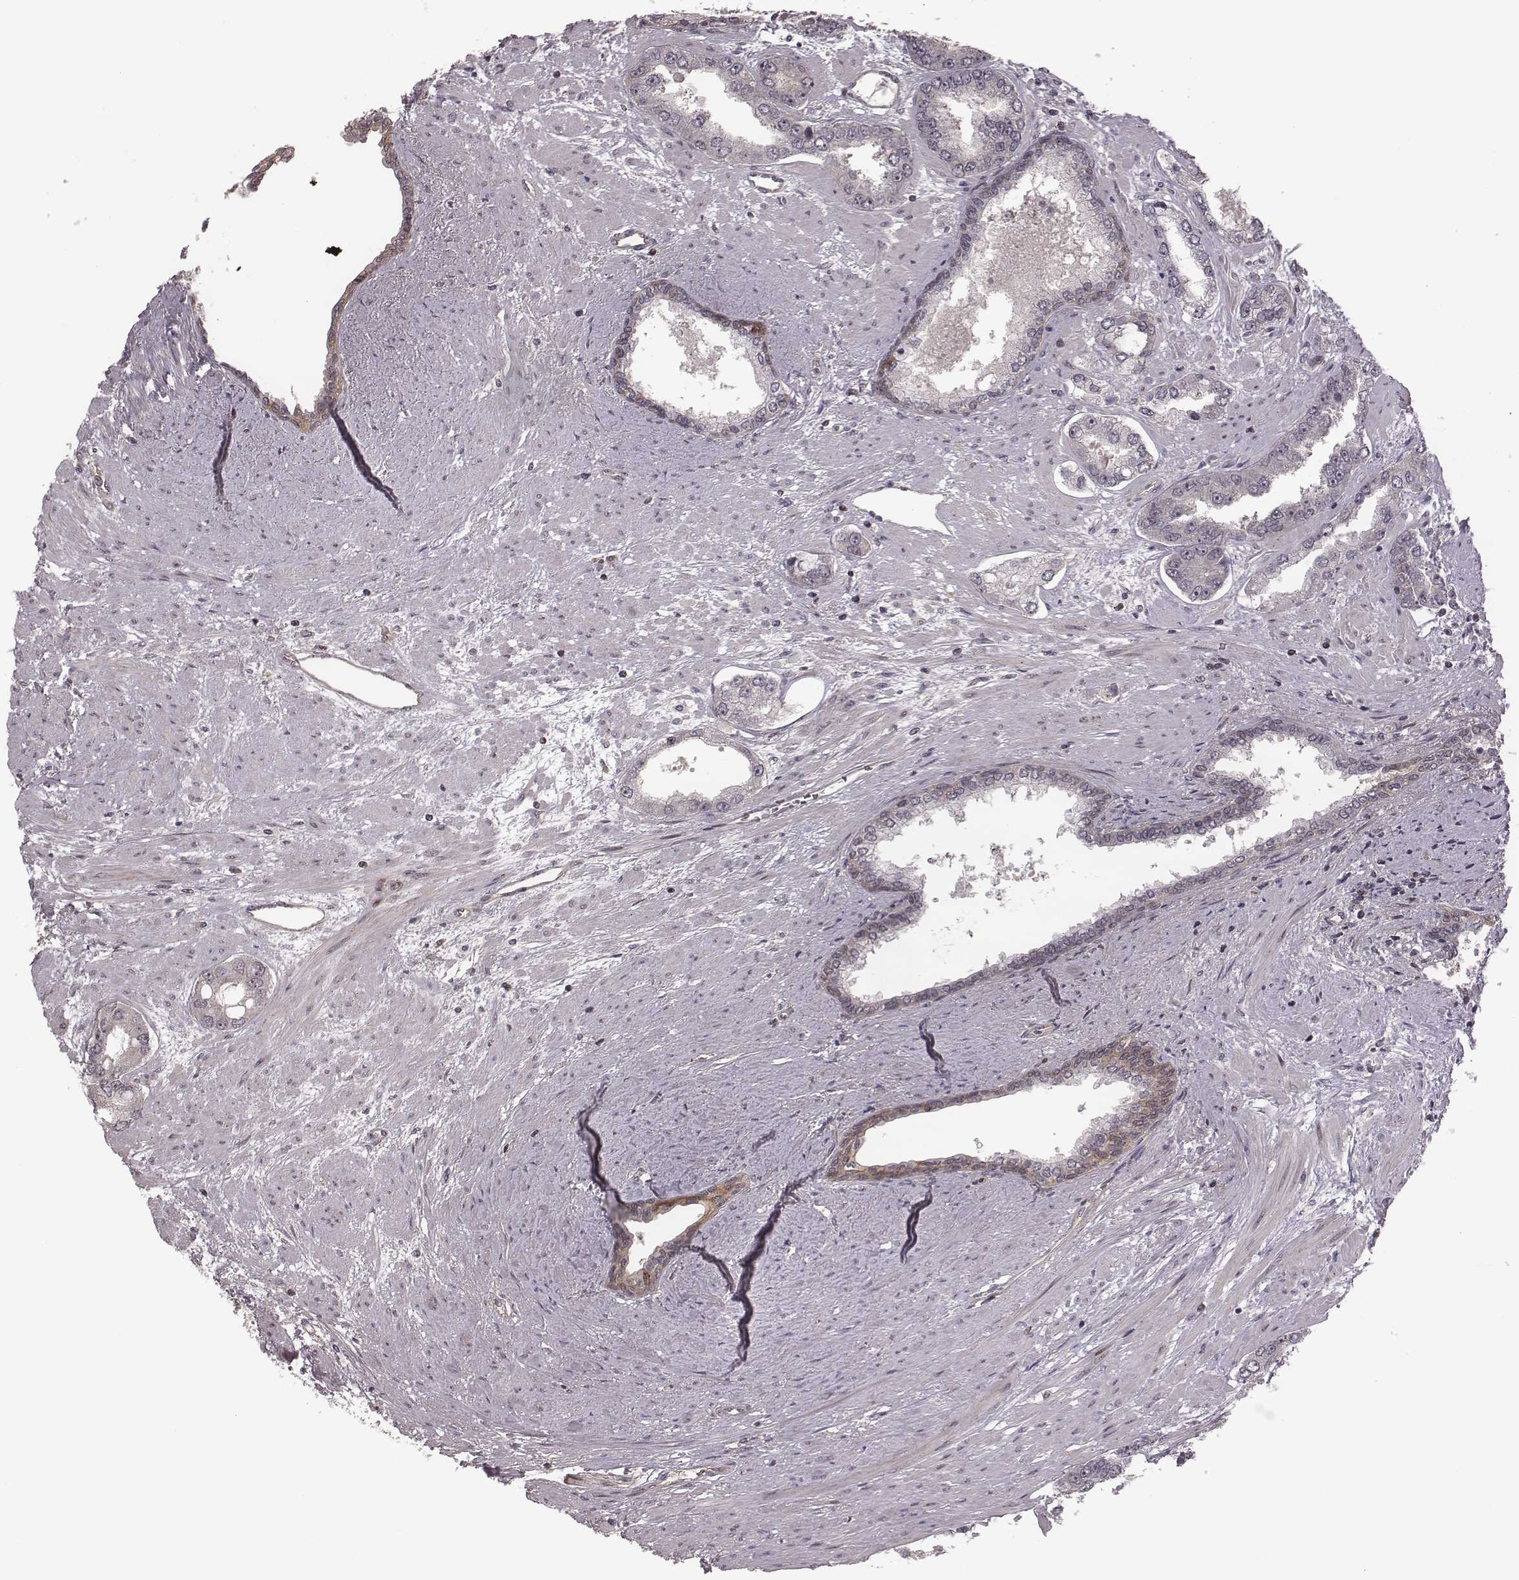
{"staining": {"intensity": "weak", "quantity": "<25%", "location": "cytoplasmic/membranous,nuclear"}, "tissue": "prostate cancer", "cell_type": "Tumor cells", "image_type": "cancer", "snomed": [{"axis": "morphology", "description": "Adenocarcinoma, Low grade"}, {"axis": "topography", "description": "Prostate"}], "caption": "This is an IHC photomicrograph of human low-grade adenocarcinoma (prostate). There is no positivity in tumor cells.", "gene": "RPL3", "patient": {"sex": "male", "age": 60}}